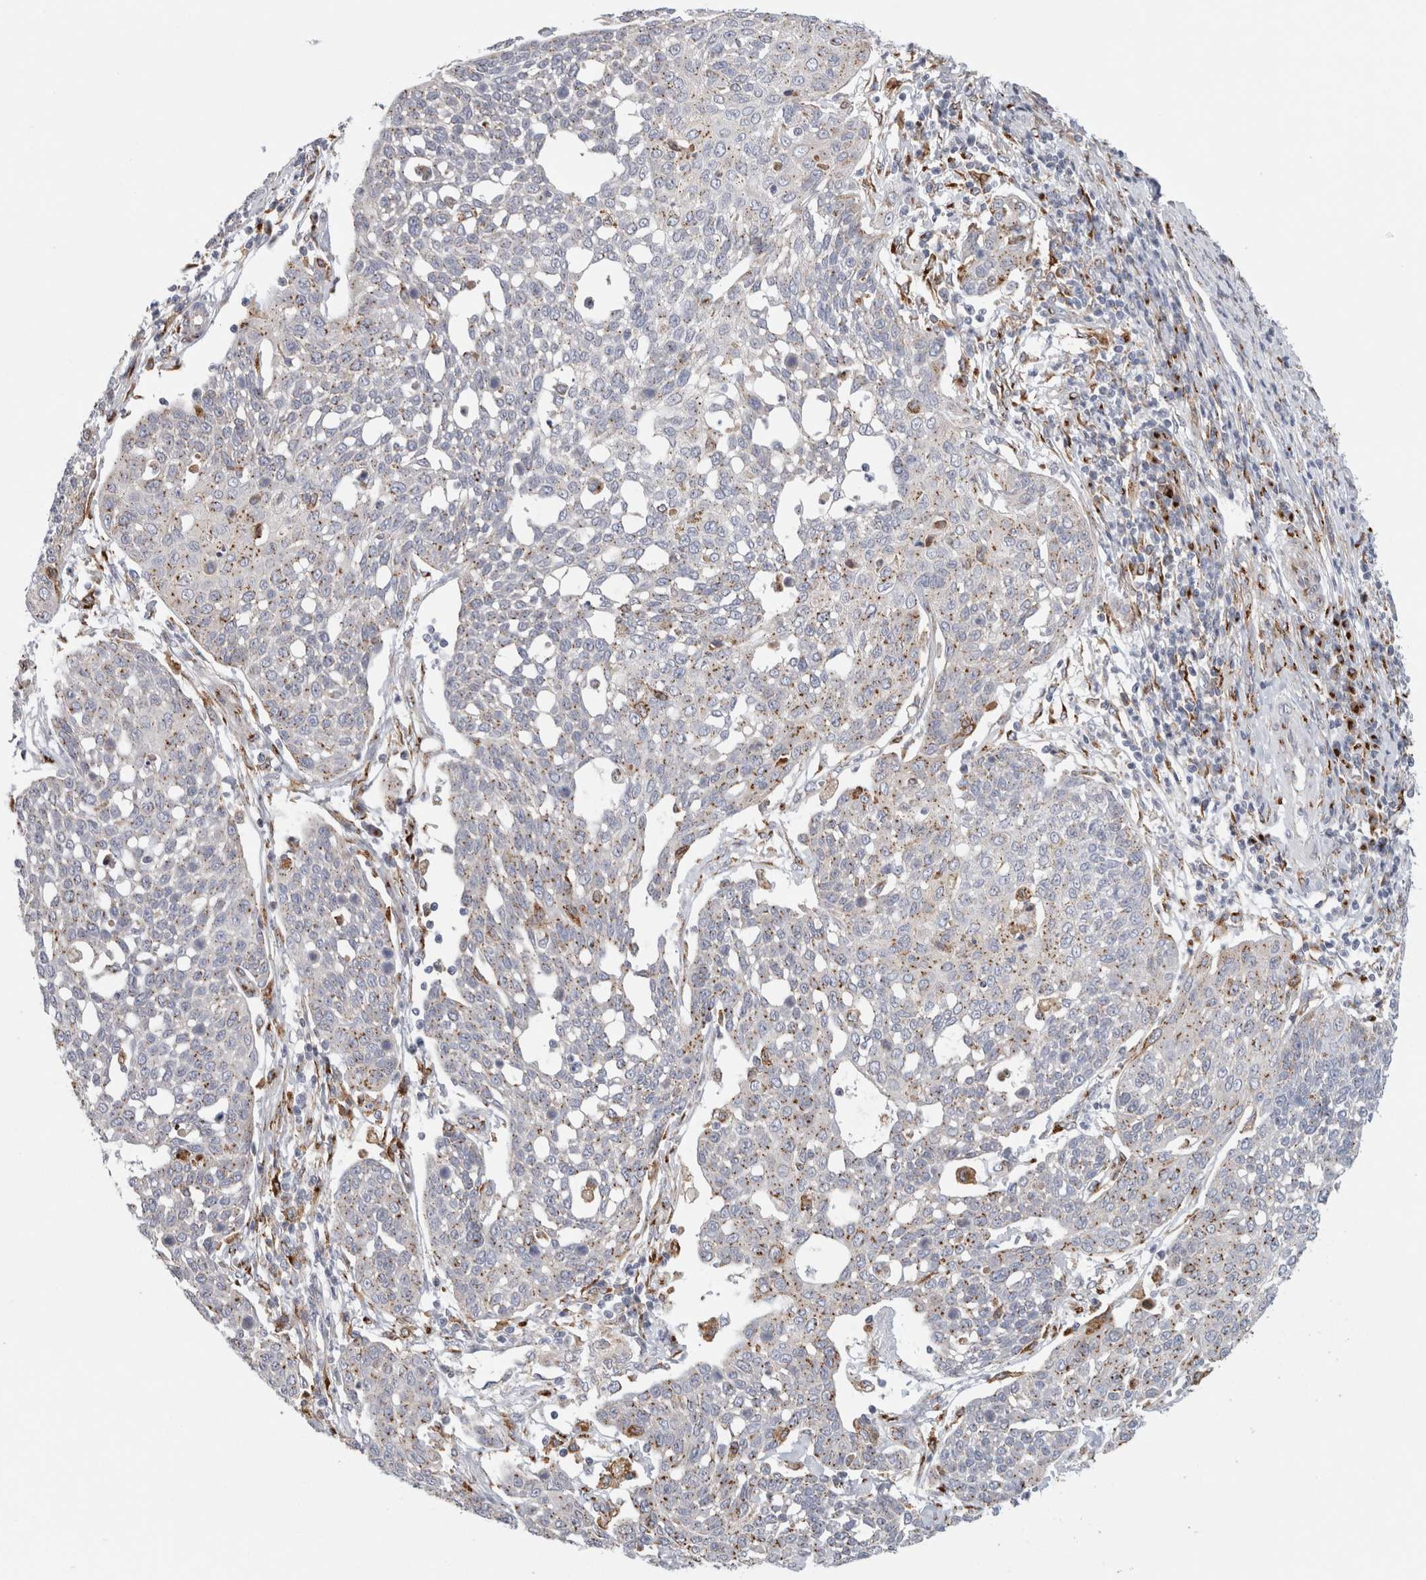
{"staining": {"intensity": "weak", "quantity": "25%-75%", "location": "cytoplasmic/membranous"}, "tissue": "cervical cancer", "cell_type": "Tumor cells", "image_type": "cancer", "snomed": [{"axis": "morphology", "description": "Squamous cell carcinoma, NOS"}, {"axis": "topography", "description": "Cervix"}], "caption": "This is a photomicrograph of IHC staining of cervical squamous cell carcinoma, which shows weak staining in the cytoplasmic/membranous of tumor cells.", "gene": "MCFD2", "patient": {"sex": "female", "age": 34}}